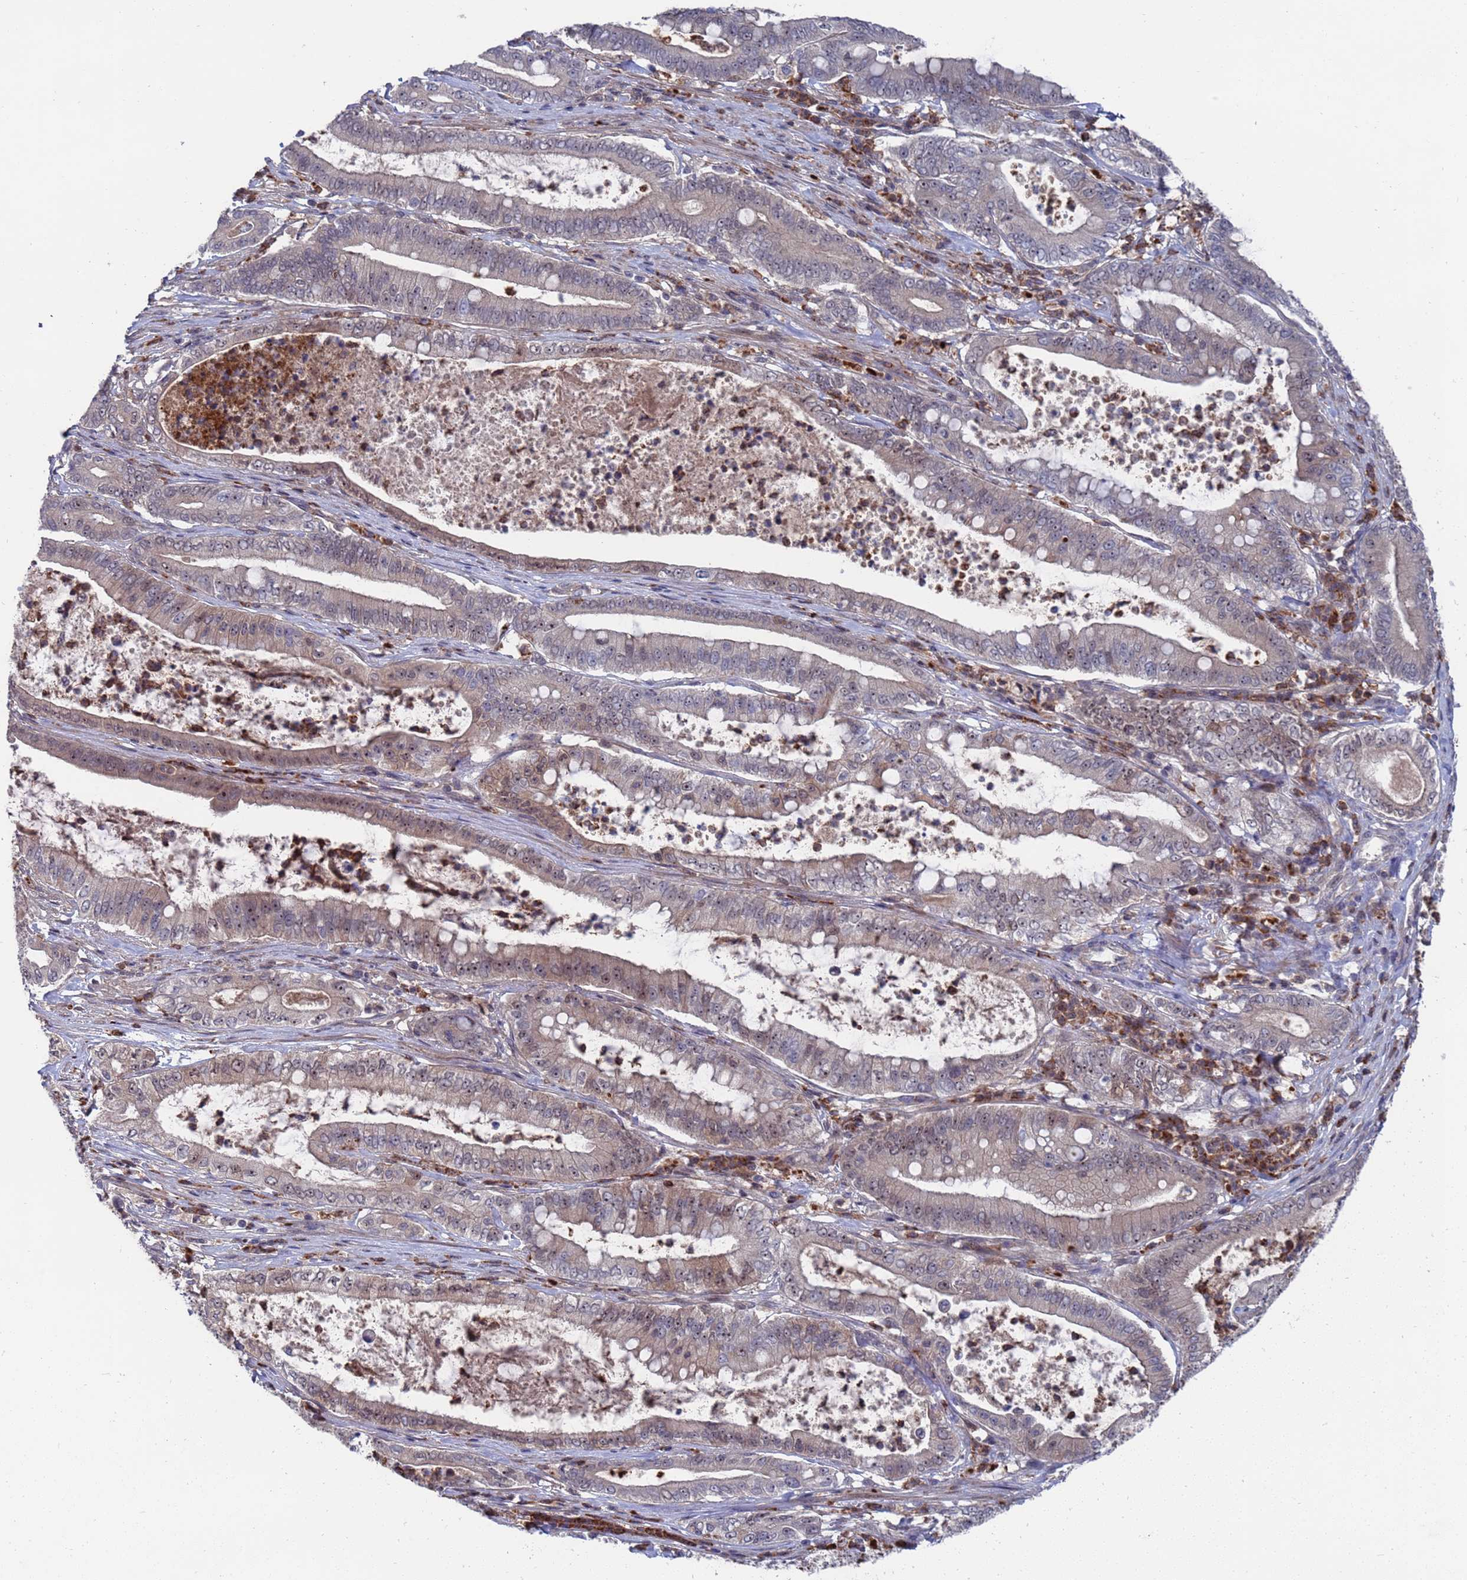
{"staining": {"intensity": "moderate", "quantity": "25%-75%", "location": "nuclear"}, "tissue": "pancreatic cancer", "cell_type": "Tumor cells", "image_type": "cancer", "snomed": [{"axis": "morphology", "description": "Adenocarcinoma, NOS"}, {"axis": "topography", "description": "Pancreas"}], "caption": "Human pancreatic cancer (adenocarcinoma) stained with a brown dye reveals moderate nuclear positive staining in approximately 25%-75% of tumor cells.", "gene": "TMBIM6", "patient": {"sex": "male", "age": 71}}